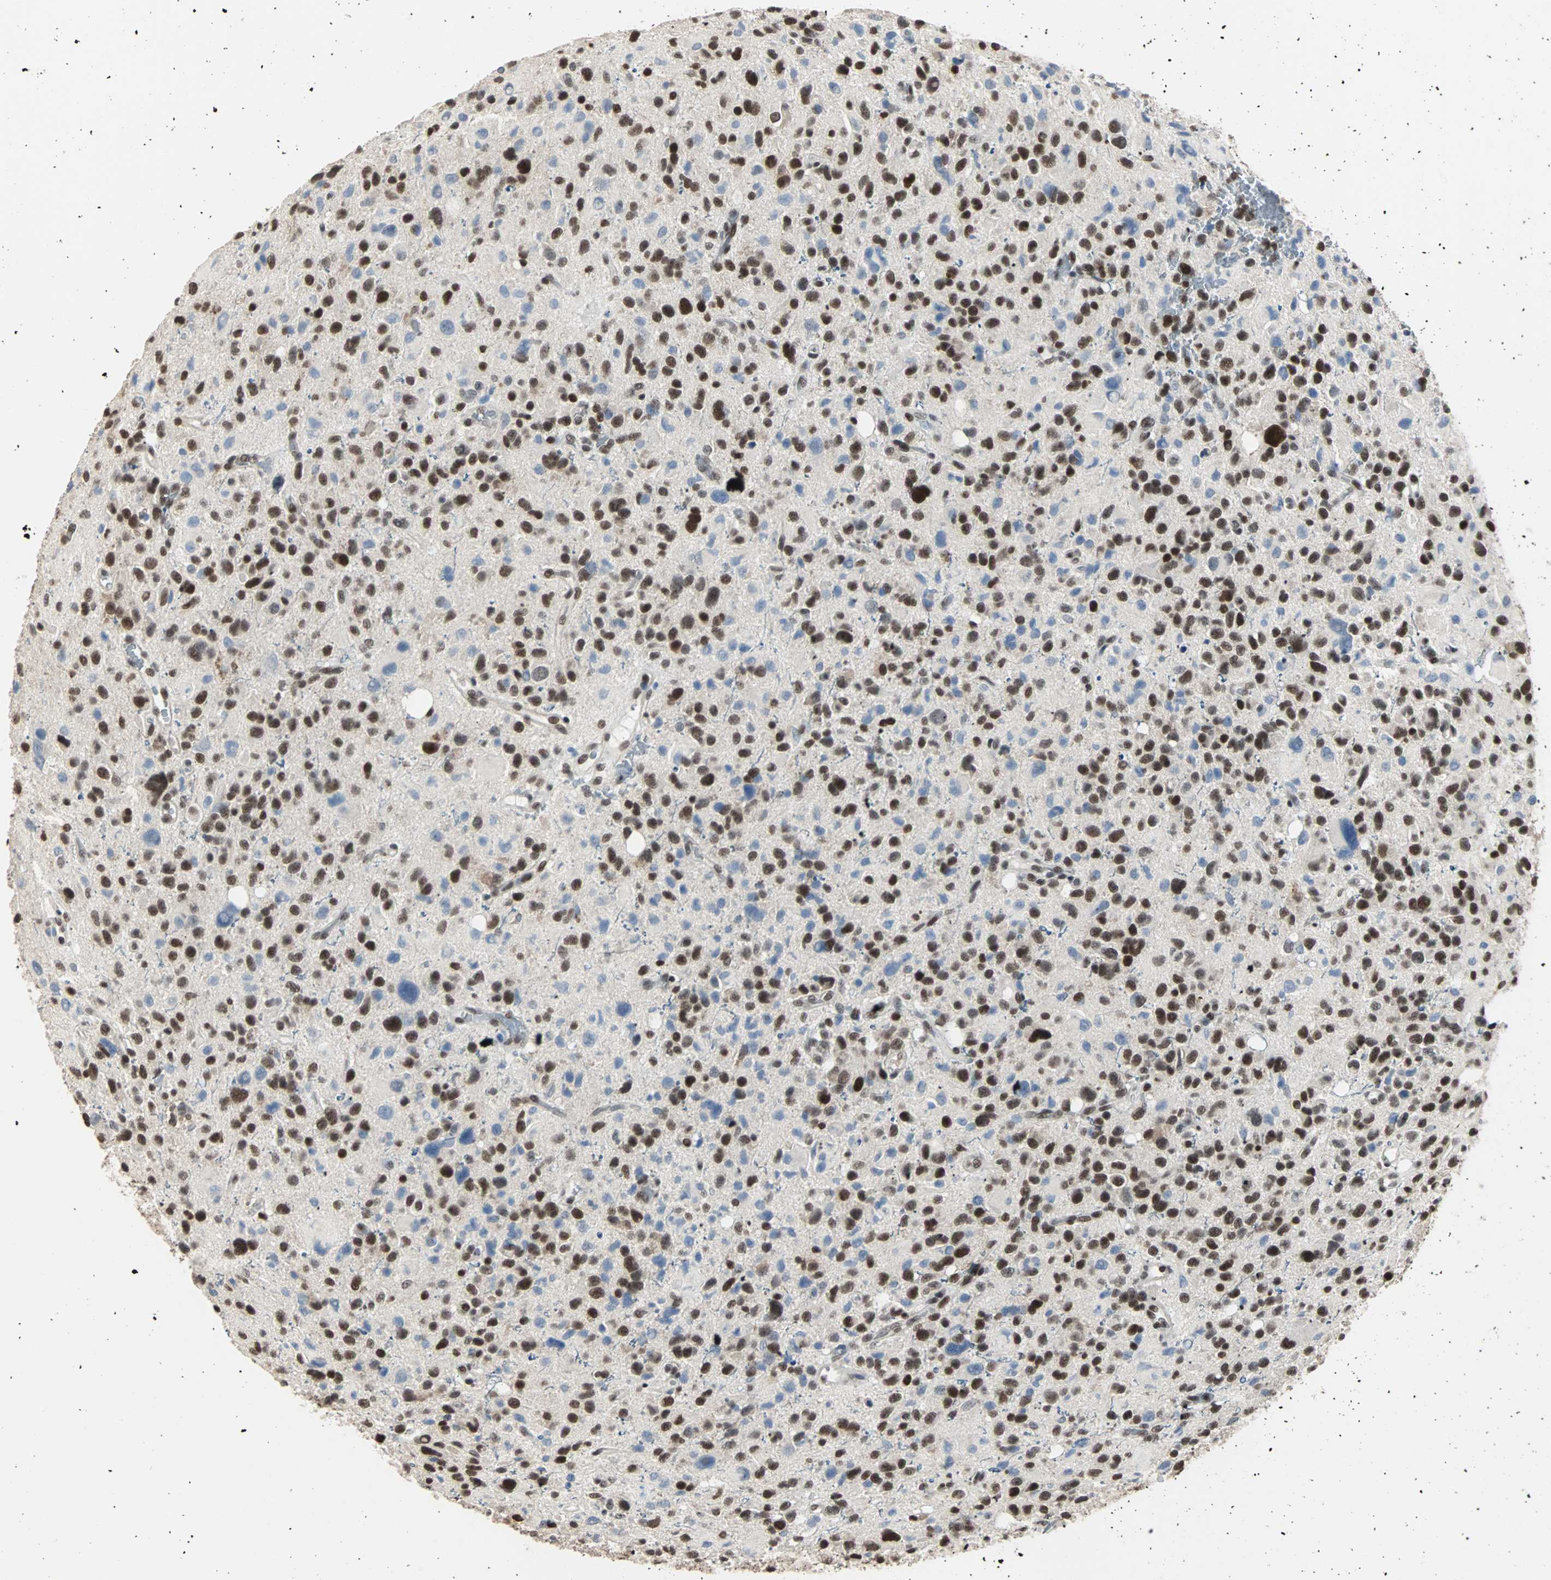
{"staining": {"intensity": "strong", "quantity": ">75%", "location": "nuclear"}, "tissue": "glioma", "cell_type": "Tumor cells", "image_type": "cancer", "snomed": [{"axis": "morphology", "description": "Glioma, malignant, High grade"}, {"axis": "topography", "description": "Brain"}], "caption": "Tumor cells demonstrate strong nuclear positivity in approximately >75% of cells in glioma. Nuclei are stained in blue.", "gene": "TERF2IP", "patient": {"sex": "male", "age": 48}}